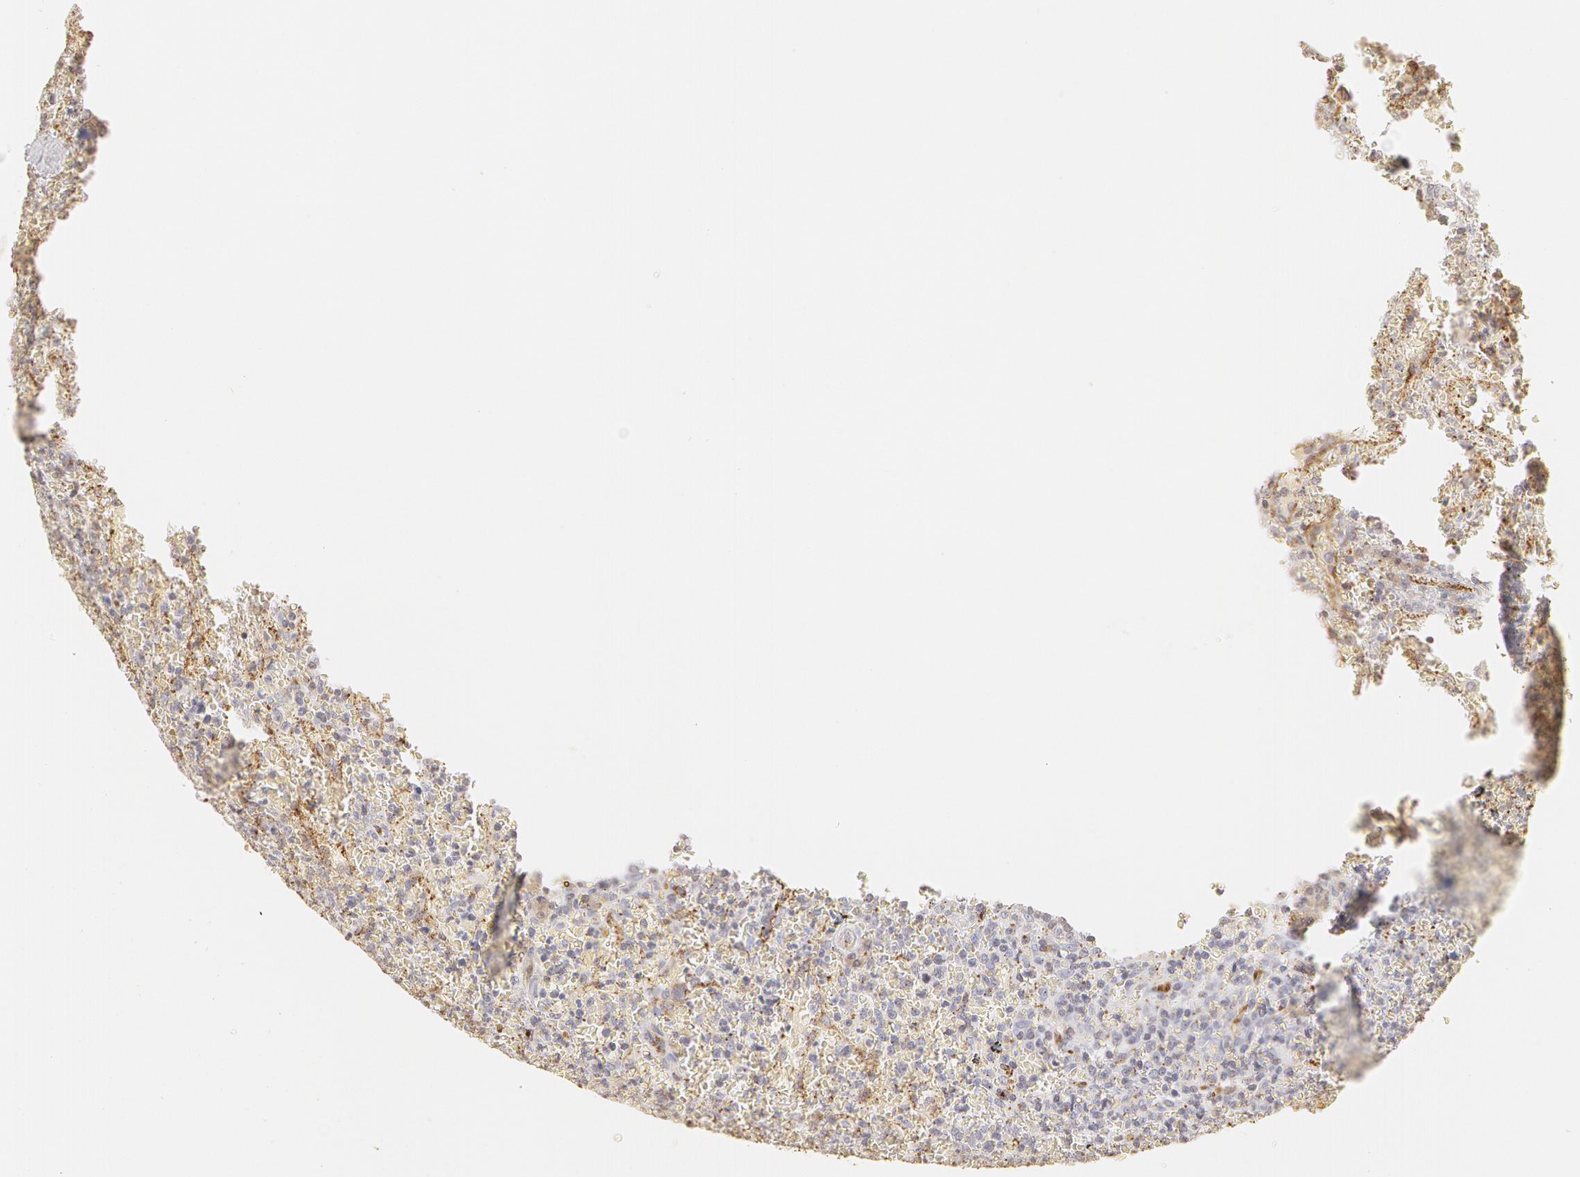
{"staining": {"intensity": "negative", "quantity": "none", "location": "none"}, "tissue": "lymphoma", "cell_type": "Tumor cells", "image_type": "cancer", "snomed": [{"axis": "morphology", "description": "Malignant lymphoma, non-Hodgkin's type, High grade"}, {"axis": "topography", "description": "Spleen"}, {"axis": "topography", "description": "Lymph node"}], "caption": "Image shows no significant protein positivity in tumor cells of malignant lymphoma, non-Hodgkin's type (high-grade).", "gene": "VWF", "patient": {"sex": "female", "age": 70}}